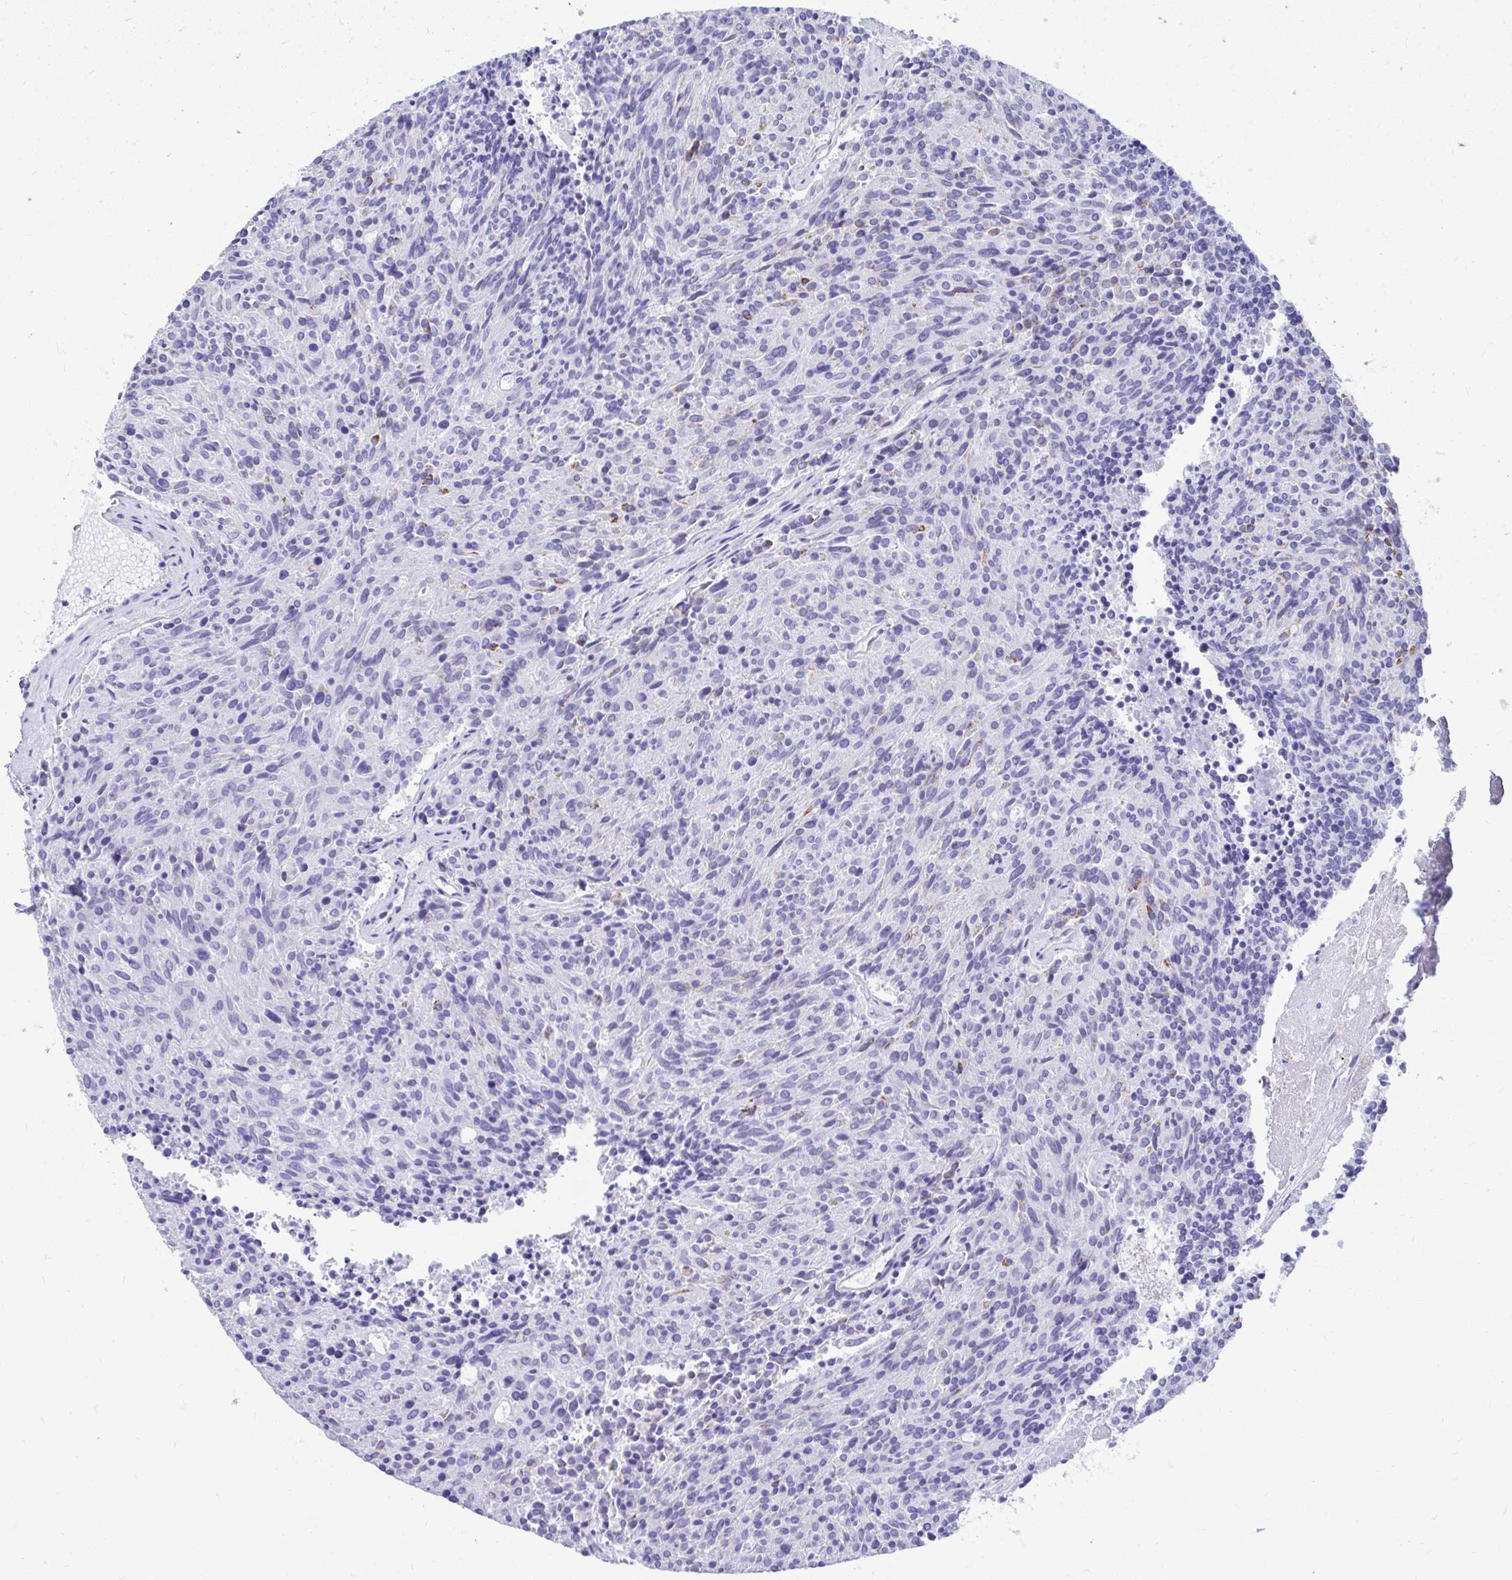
{"staining": {"intensity": "weak", "quantity": "<25%", "location": "cytoplasmic/membranous"}, "tissue": "carcinoid", "cell_type": "Tumor cells", "image_type": "cancer", "snomed": [{"axis": "morphology", "description": "Carcinoid, malignant, NOS"}, {"axis": "topography", "description": "Pancreas"}], "caption": "Tumor cells show no significant staining in malignant carcinoid.", "gene": "SHISA8", "patient": {"sex": "female", "age": 54}}